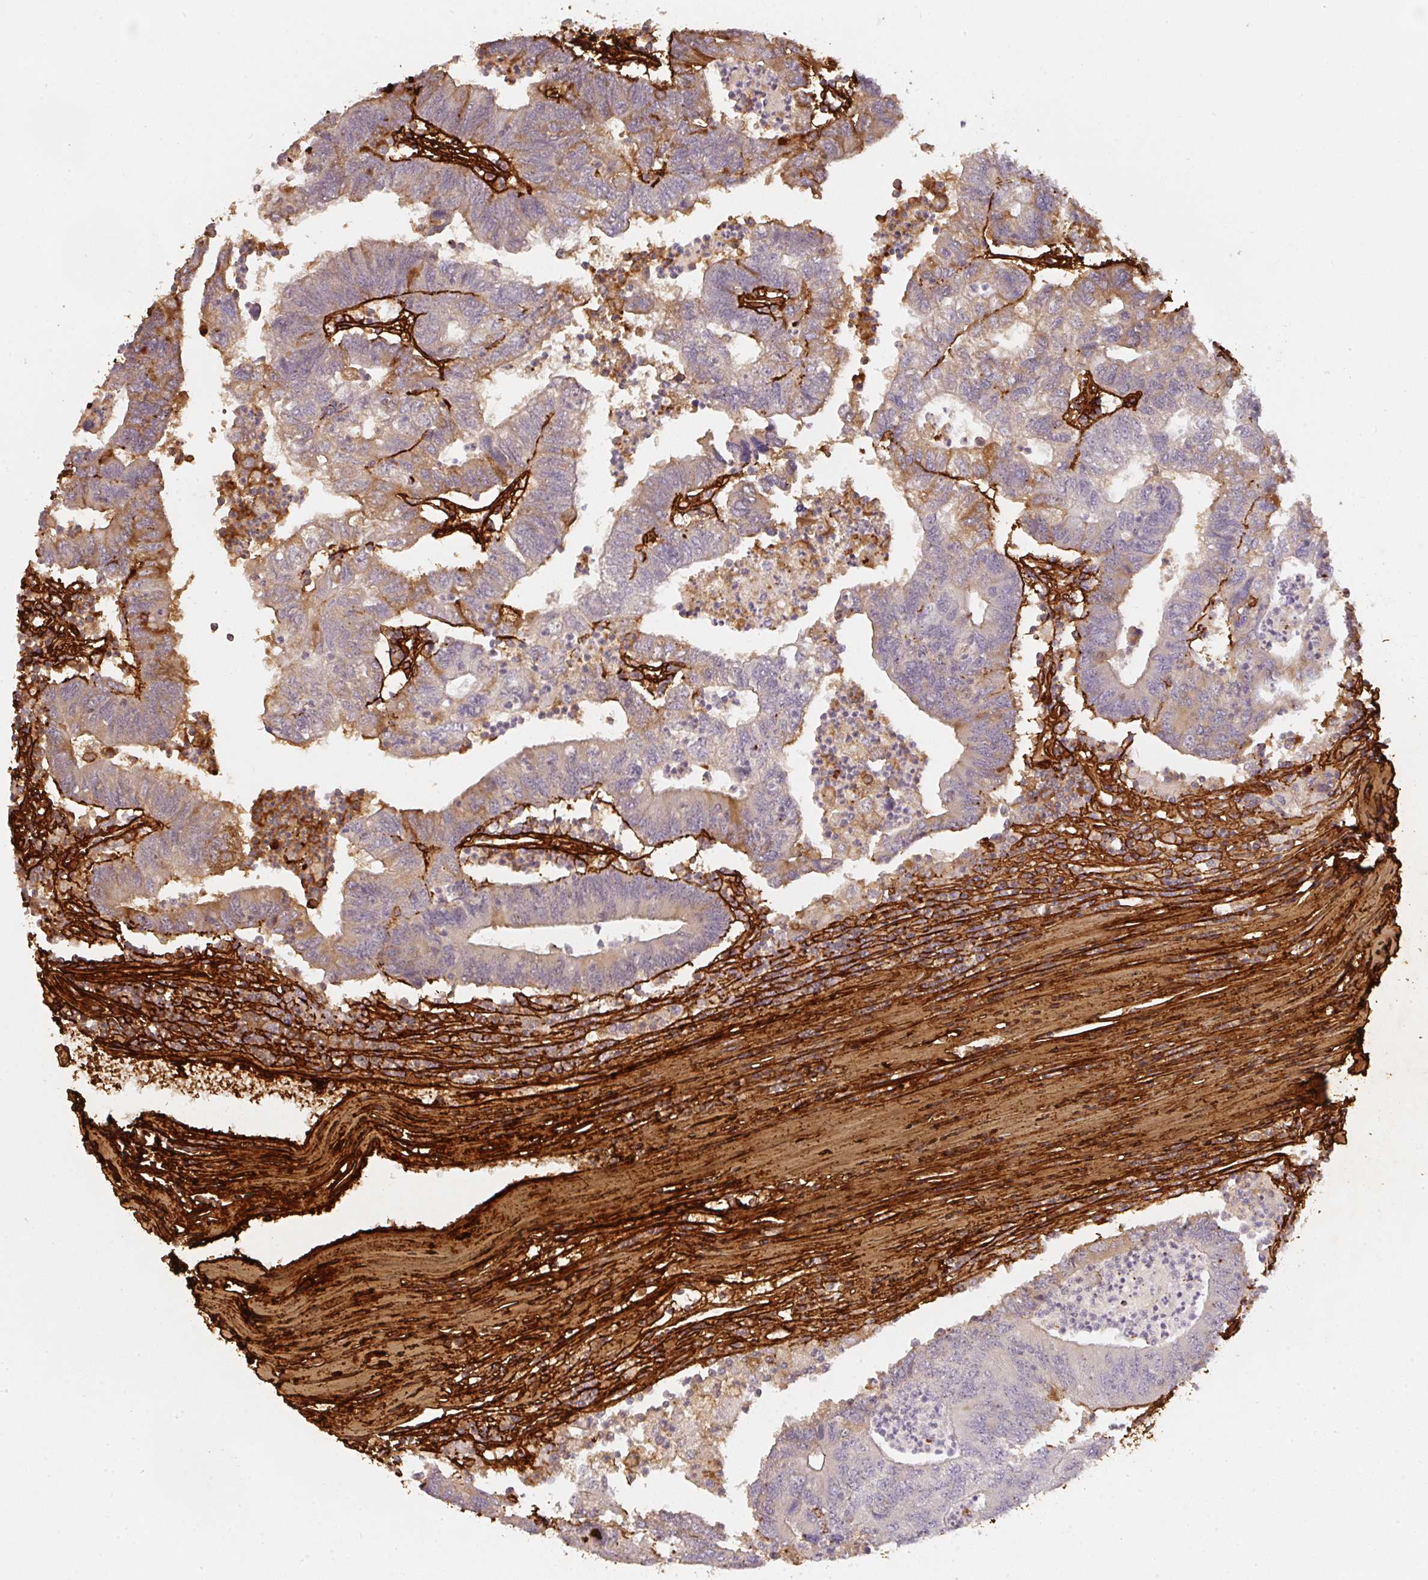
{"staining": {"intensity": "moderate", "quantity": "<25%", "location": "cytoplasmic/membranous"}, "tissue": "colorectal cancer", "cell_type": "Tumor cells", "image_type": "cancer", "snomed": [{"axis": "morphology", "description": "Adenocarcinoma, NOS"}, {"axis": "topography", "description": "Colon"}], "caption": "The histopathology image displays immunohistochemical staining of colorectal cancer (adenocarcinoma). There is moderate cytoplasmic/membranous expression is appreciated in about <25% of tumor cells.", "gene": "COL3A1", "patient": {"sex": "female", "age": 48}}